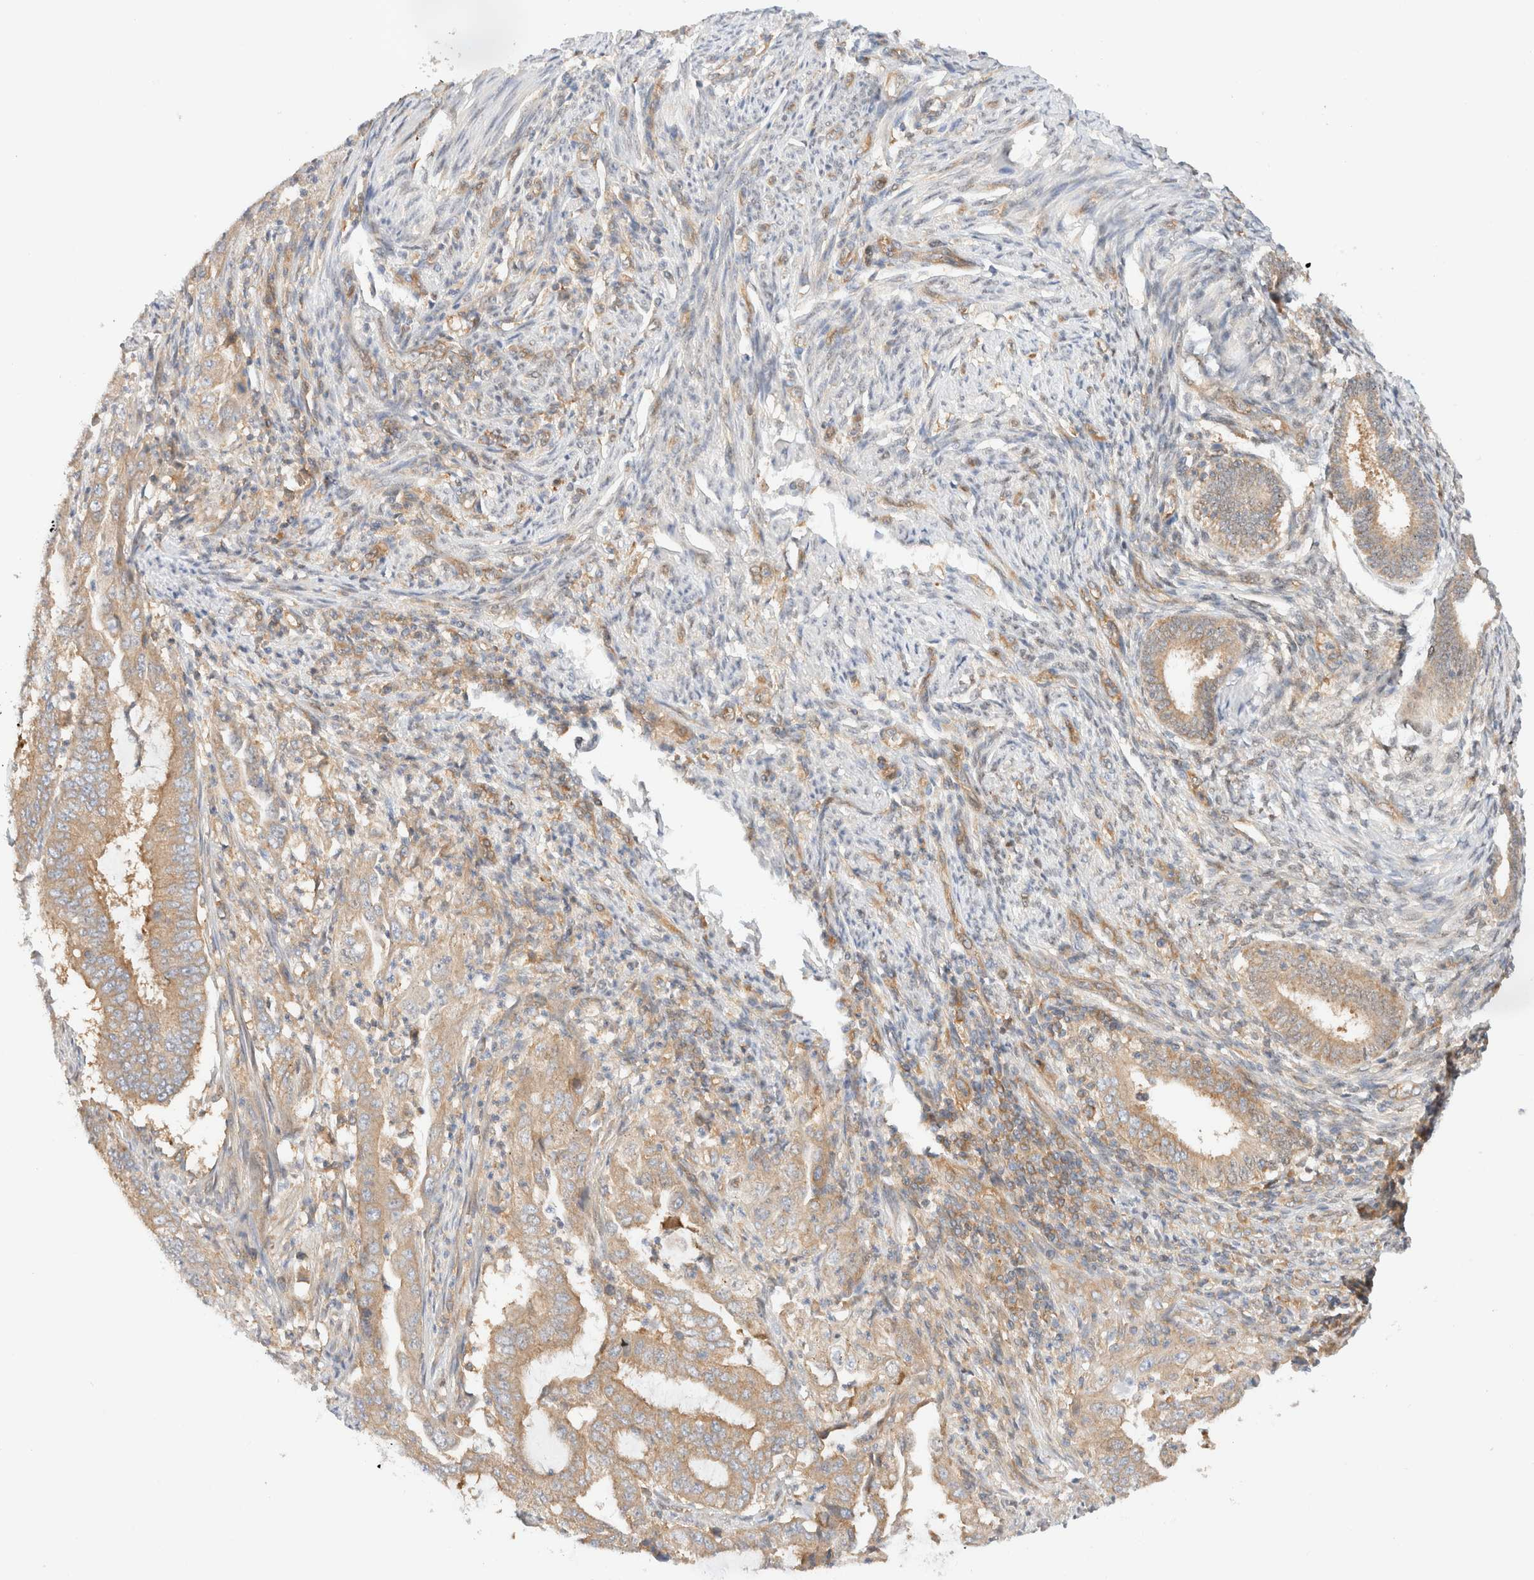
{"staining": {"intensity": "moderate", "quantity": ">75%", "location": "cytoplasmic/membranous"}, "tissue": "endometrial cancer", "cell_type": "Tumor cells", "image_type": "cancer", "snomed": [{"axis": "morphology", "description": "Adenocarcinoma, NOS"}, {"axis": "topography", "description": "Endometrium"}], "caption": "IHC (DAB) staining of human endometrial cancer displays moderate cytoplasmic/membranous protein expression in about >75% of tumor cells. The staining is performed using DAB (3,3'-diaminobenzidine) brown chromogen to label protein expression. The nuclei are counter-stained blue using hematoxylin.", "gene": "RABEP1", "patient": {"sex": "female", "age": 51}}